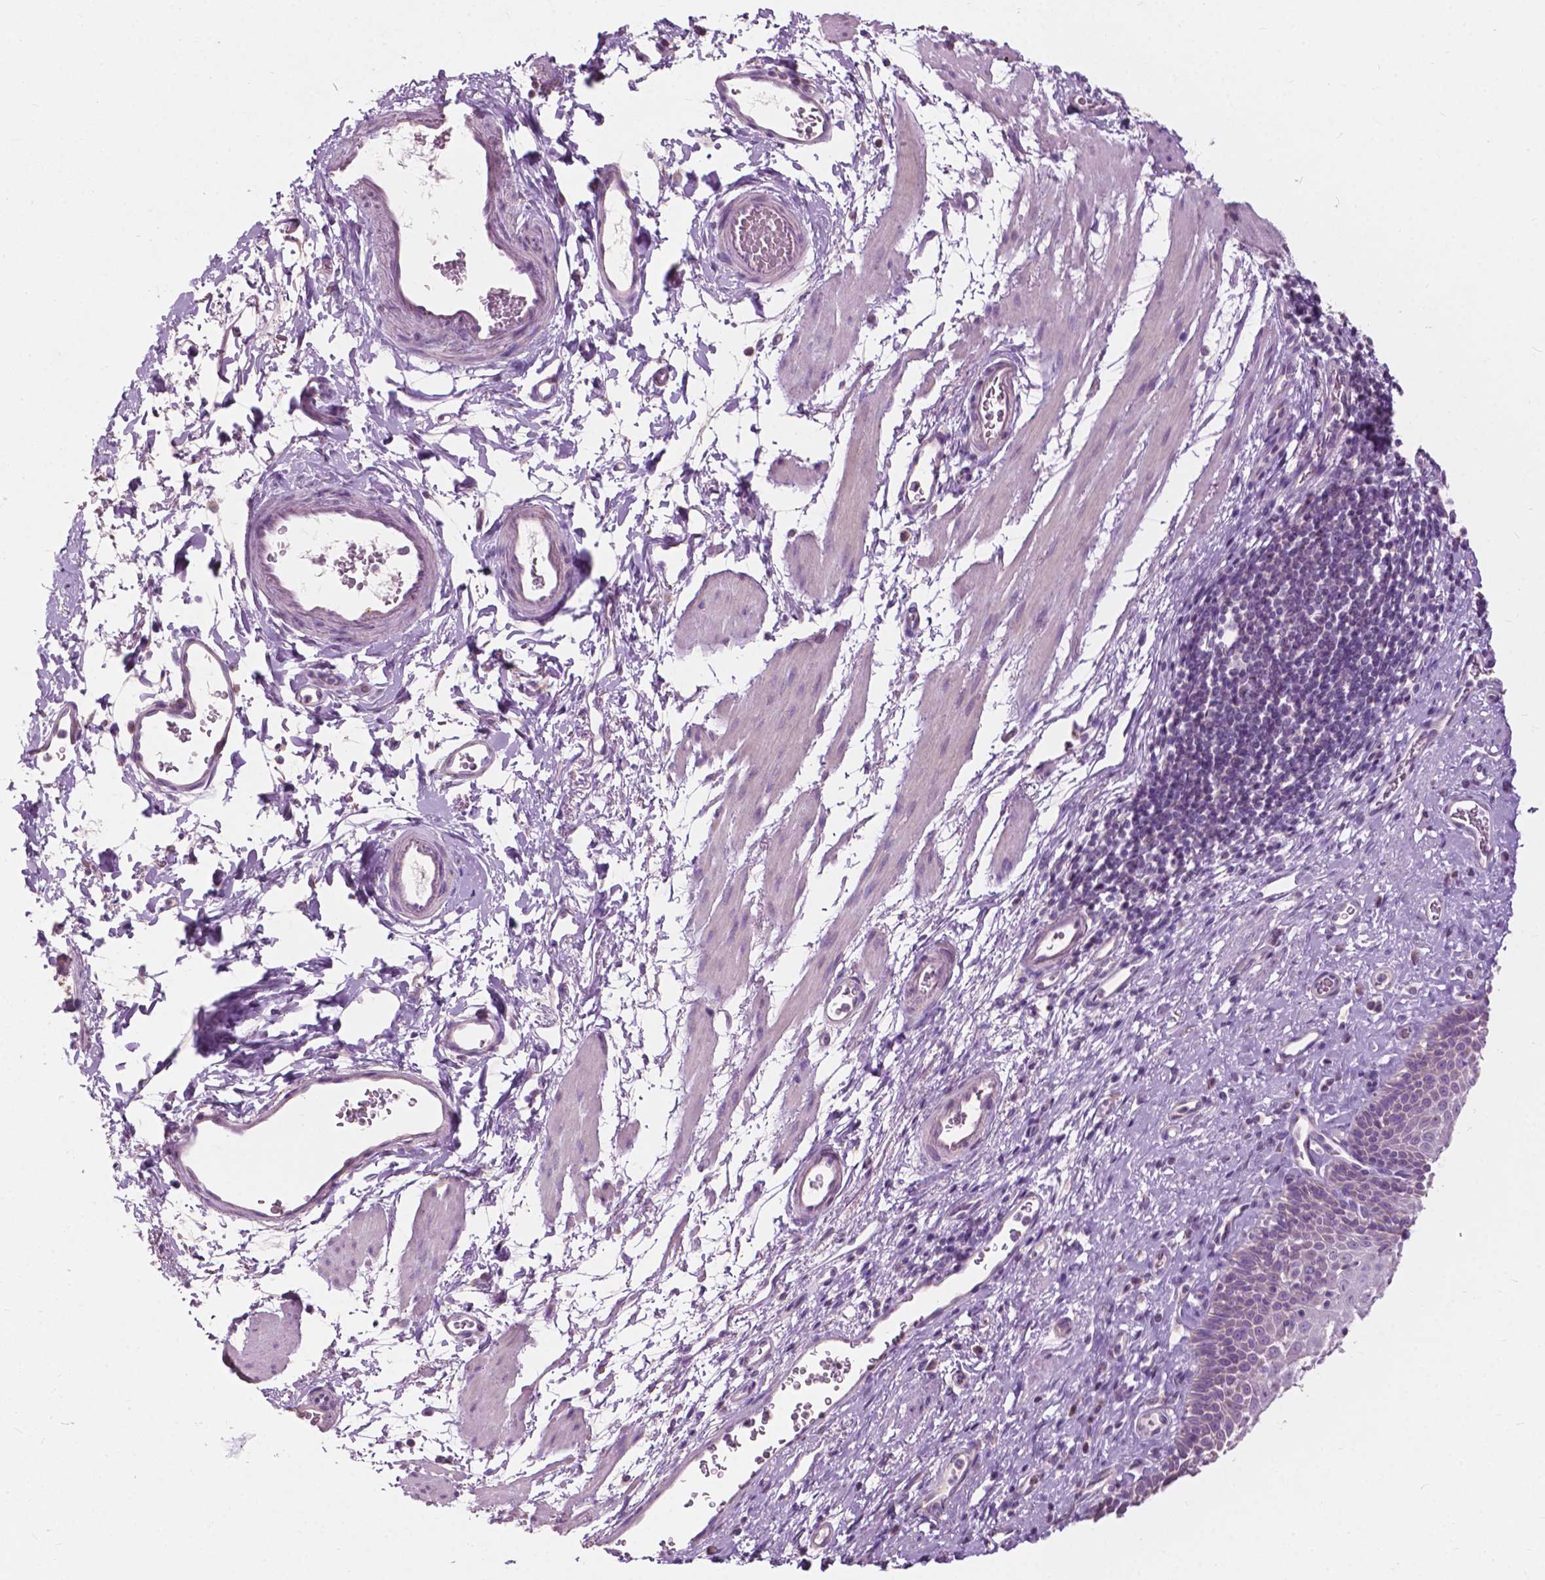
{"staining": {"intensity": "negative", "quantity": "none", "location": "none"}, "tissue": "esophagus", "cell_type": "Squamous epithelial cells", "image_type": "normal", "snomed": [{"axis": "morphology", "description": "Normal tissue, NOS"}, {"axis": "topography", "description": "Esophagus"}], "caption": "The micrograph shows no significant positivity in squamous epithelial cells of esophagus. (Brightfield microscopy of DAB immunohistochemistry (IHC) at high magnification).", "gene": "NDUFS1", "patient": {"sex": "female", "age": 68}}